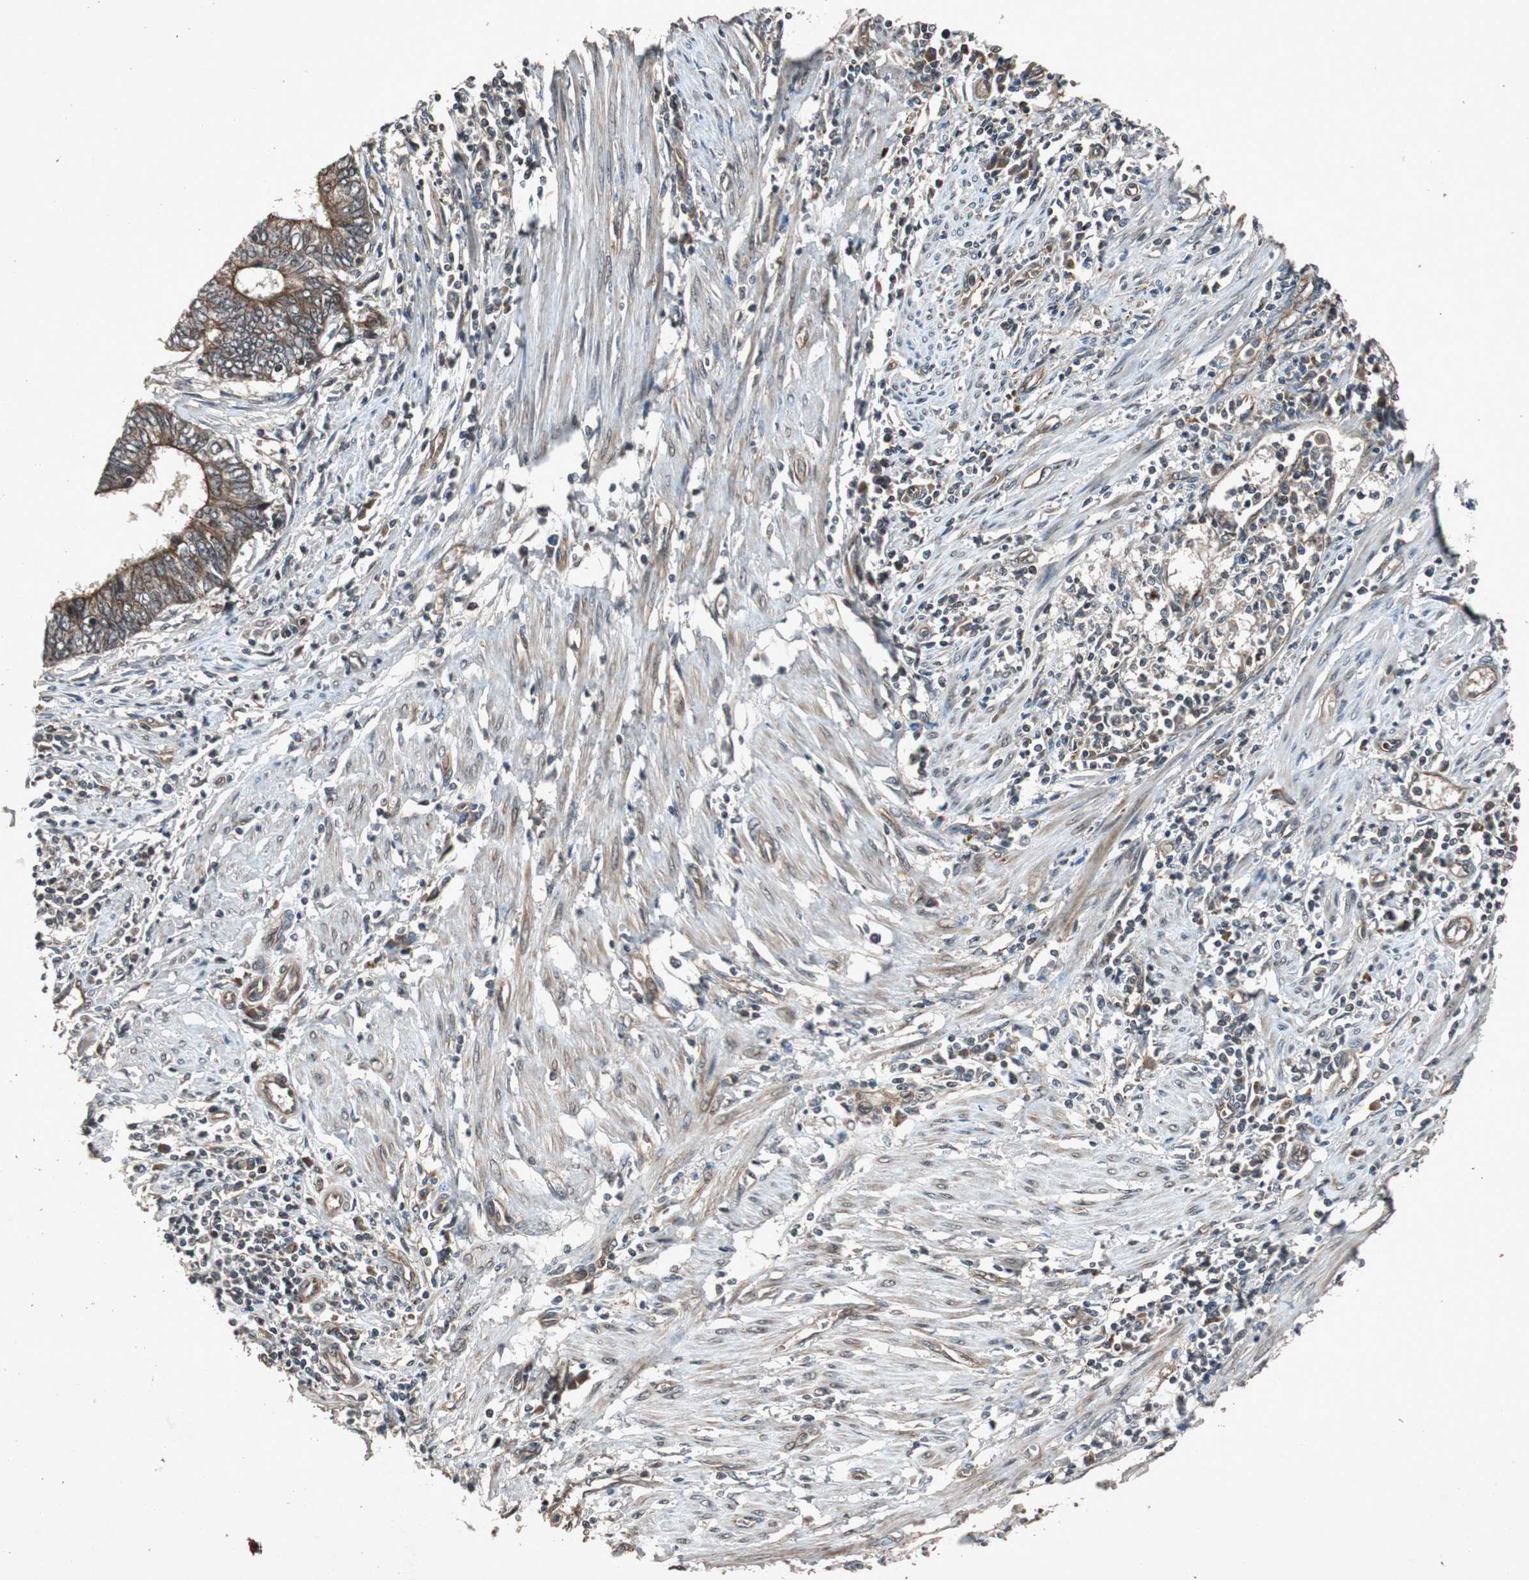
{"staining": {"intensity": "moderate", "quantity": ">75%", "location": "cytoplasmic/membranous"}, "tissue": "endometrial cancer", "cell_type": "Tumor cells", "image_type": "cancer", "snomed": [{"axis": "morphology", "description": "Adenocarcinoma, NOS"}, {"axis": "topography", "description": "Uterus"}, {"axis": "topography", "description": "Endometrium"}], "caption": "Endometrial cancer stained for a protein (brown) reveals moderate cytoplasmic/membranous positive staining in approximately >75% of tumor cells.", "gene": "SLIT2", "patient": {"sex": "female", "age": 70}}